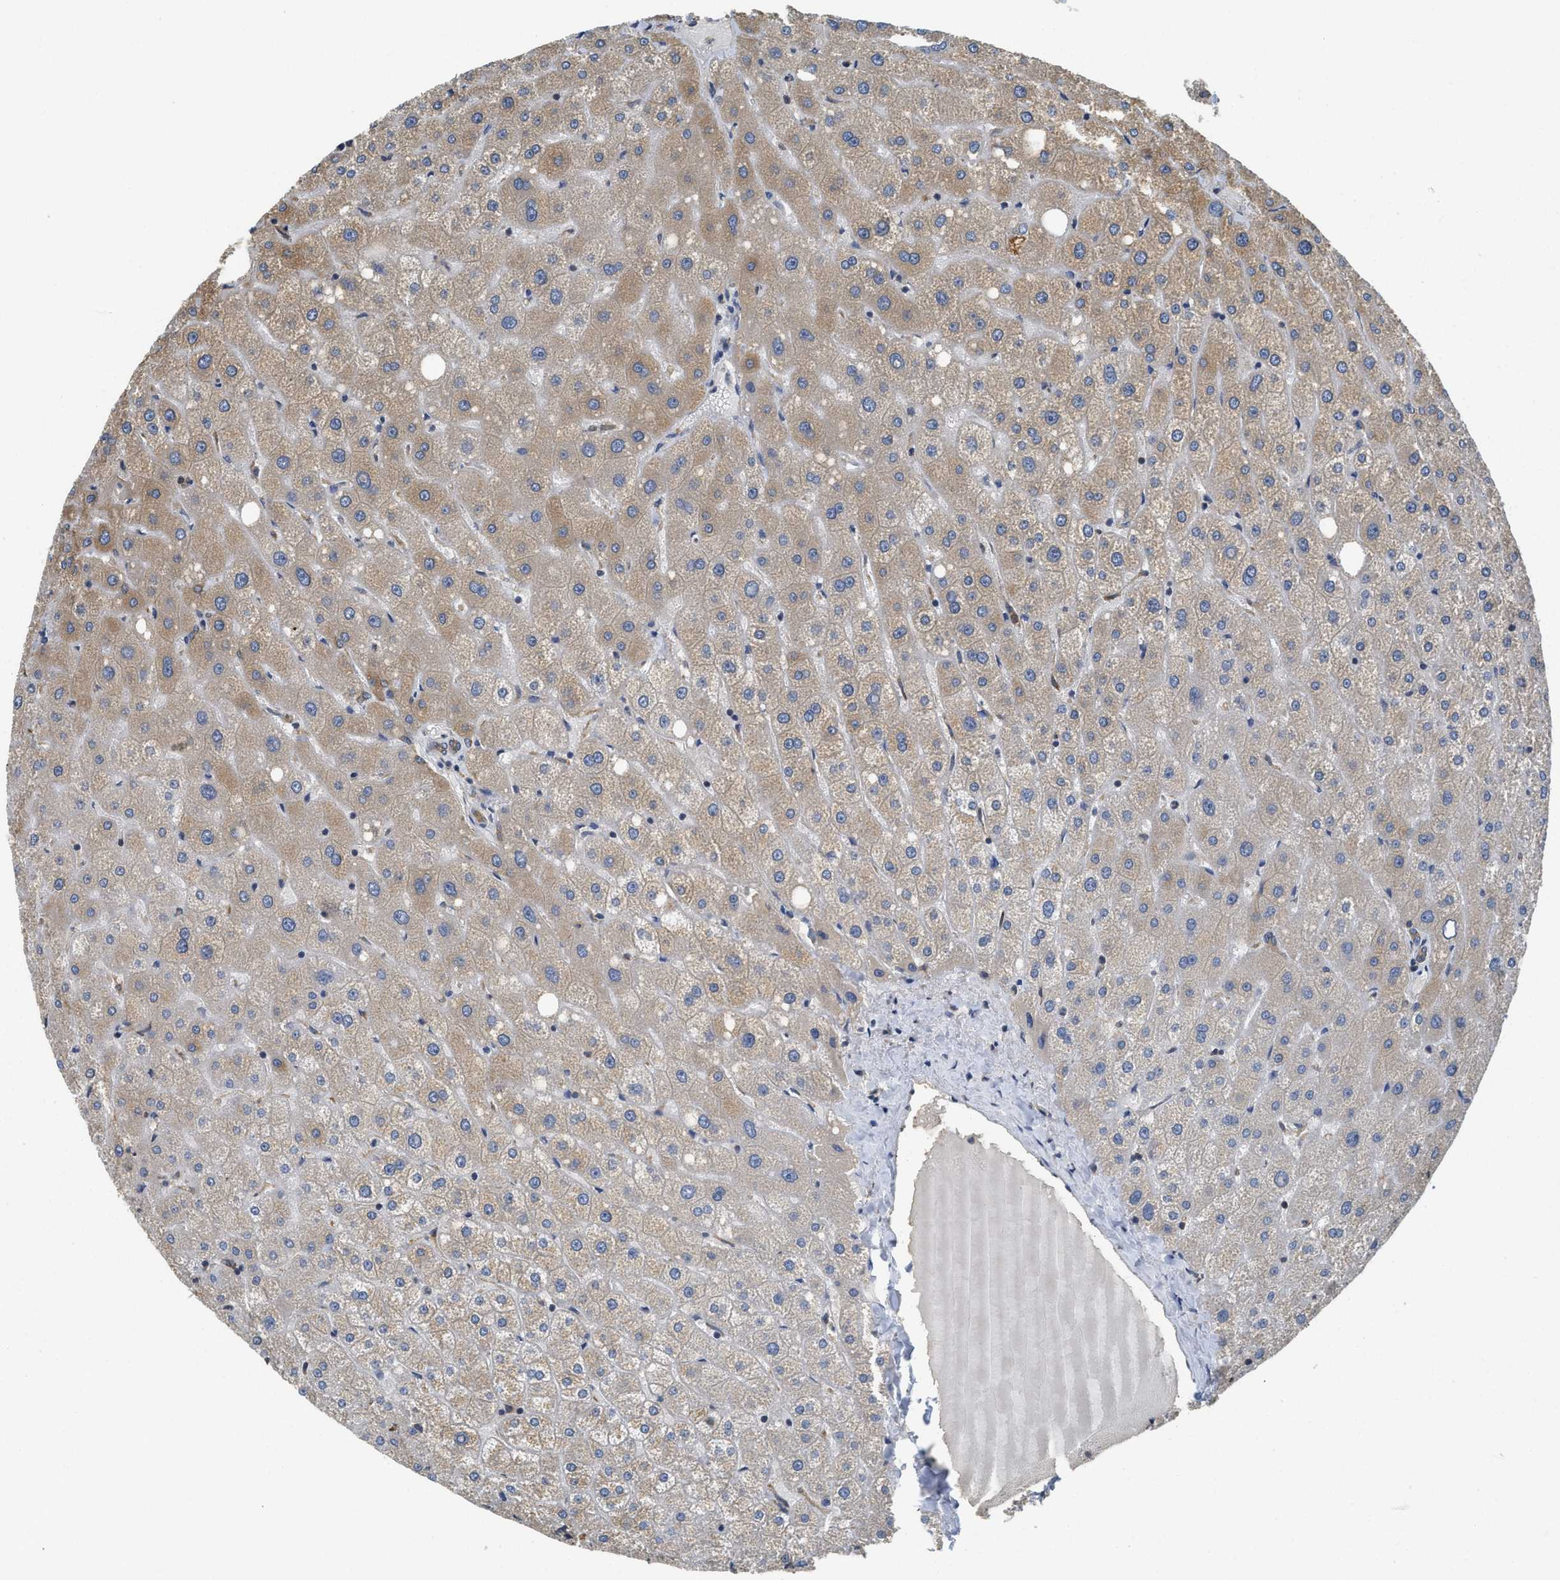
{"staining": {"intensity": "moderate", "quantity": ">75%", "location": "cytoplasmic/membranous"}, "tissue": "liver", "cell_type": "Cholangiocytes", "image_type": "normal", "snomed": [{"axis": "morphology", "description": "Normal tissue, NOS"}, {"axis": "topography", "description": "Liver"}], "caption": "A brown stain labels moderate cytoplasmic/membranous expression of a protein in cholangiocytes of normal human liver.", "gene": "BCAP31", "patient": {"sex": "male", "age": 73}}